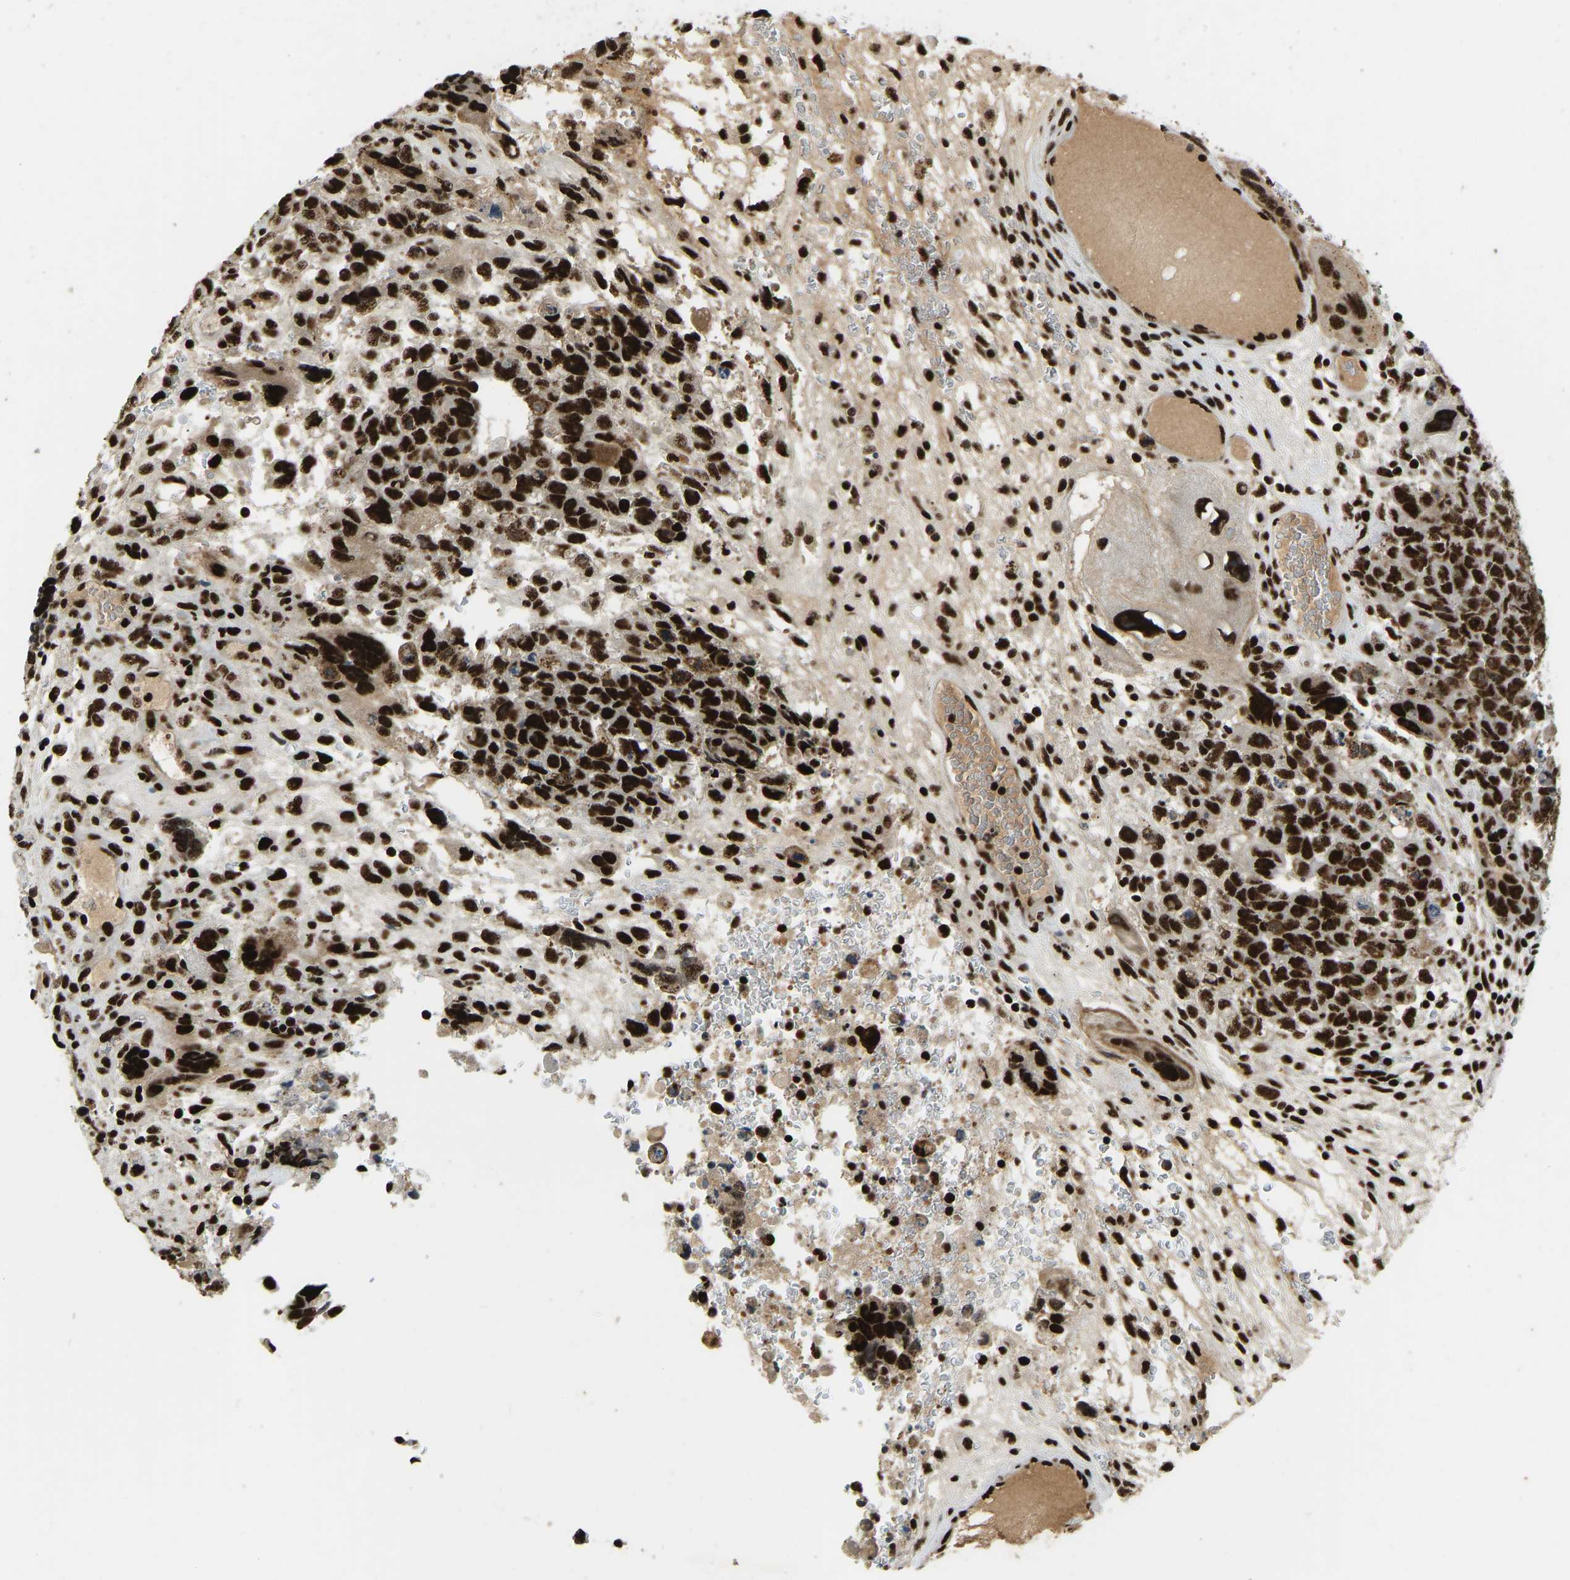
{"staining": {"intensity": "strong", "quantity": ">75%", "location": "nuclear"}, "tissue": "testis cancer", "cell_type": "Tumor cells", "image_type": "cancer", "snomed": [{"axis": "morphology", "description": "Carcinoma, Embryonal, NOS"}, {"axis": "topography", "description": "Testis"}], "caption": "Human testis cancer (embryonal carcinoma) stained with a brown dye displays strong nuclear positive staining in about >75% of tumor cells.", "gene": "FOXK1", "patient": {"sex": "male", "age": 28}}